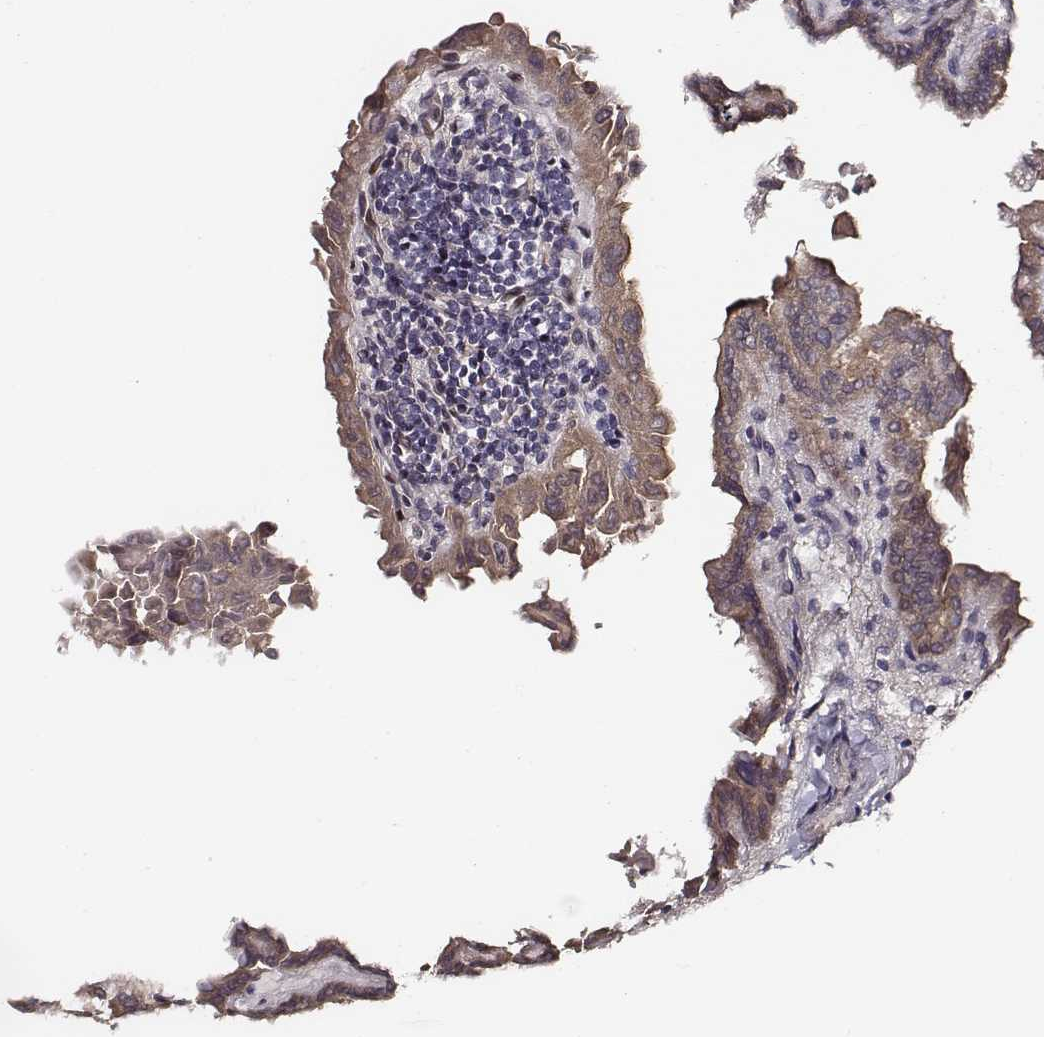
{"staining": {"intensity": "moderate", "quantity": ">75%", "location": "cytoplasmic/membranous"}, "tissue": "thyroid cancer", "cell_type": "Tumor cells", "image_type": "cancer", "snomed": [{"axis": "morphology", "description": "Papillary adenocarcinoma, NOS"}, {"axis": "topography", "description": "Thyroid gland"}], "caption": "Protein analysis of papillary adenocarcinoma (thyroid) tissue displays moderate cytoplasmic/membranous positivity in approximately >75% of tumor cells. Nuclei are stained in blue.", "gene": "PPARA", "patient": {"sex": "female", "age": 46}}